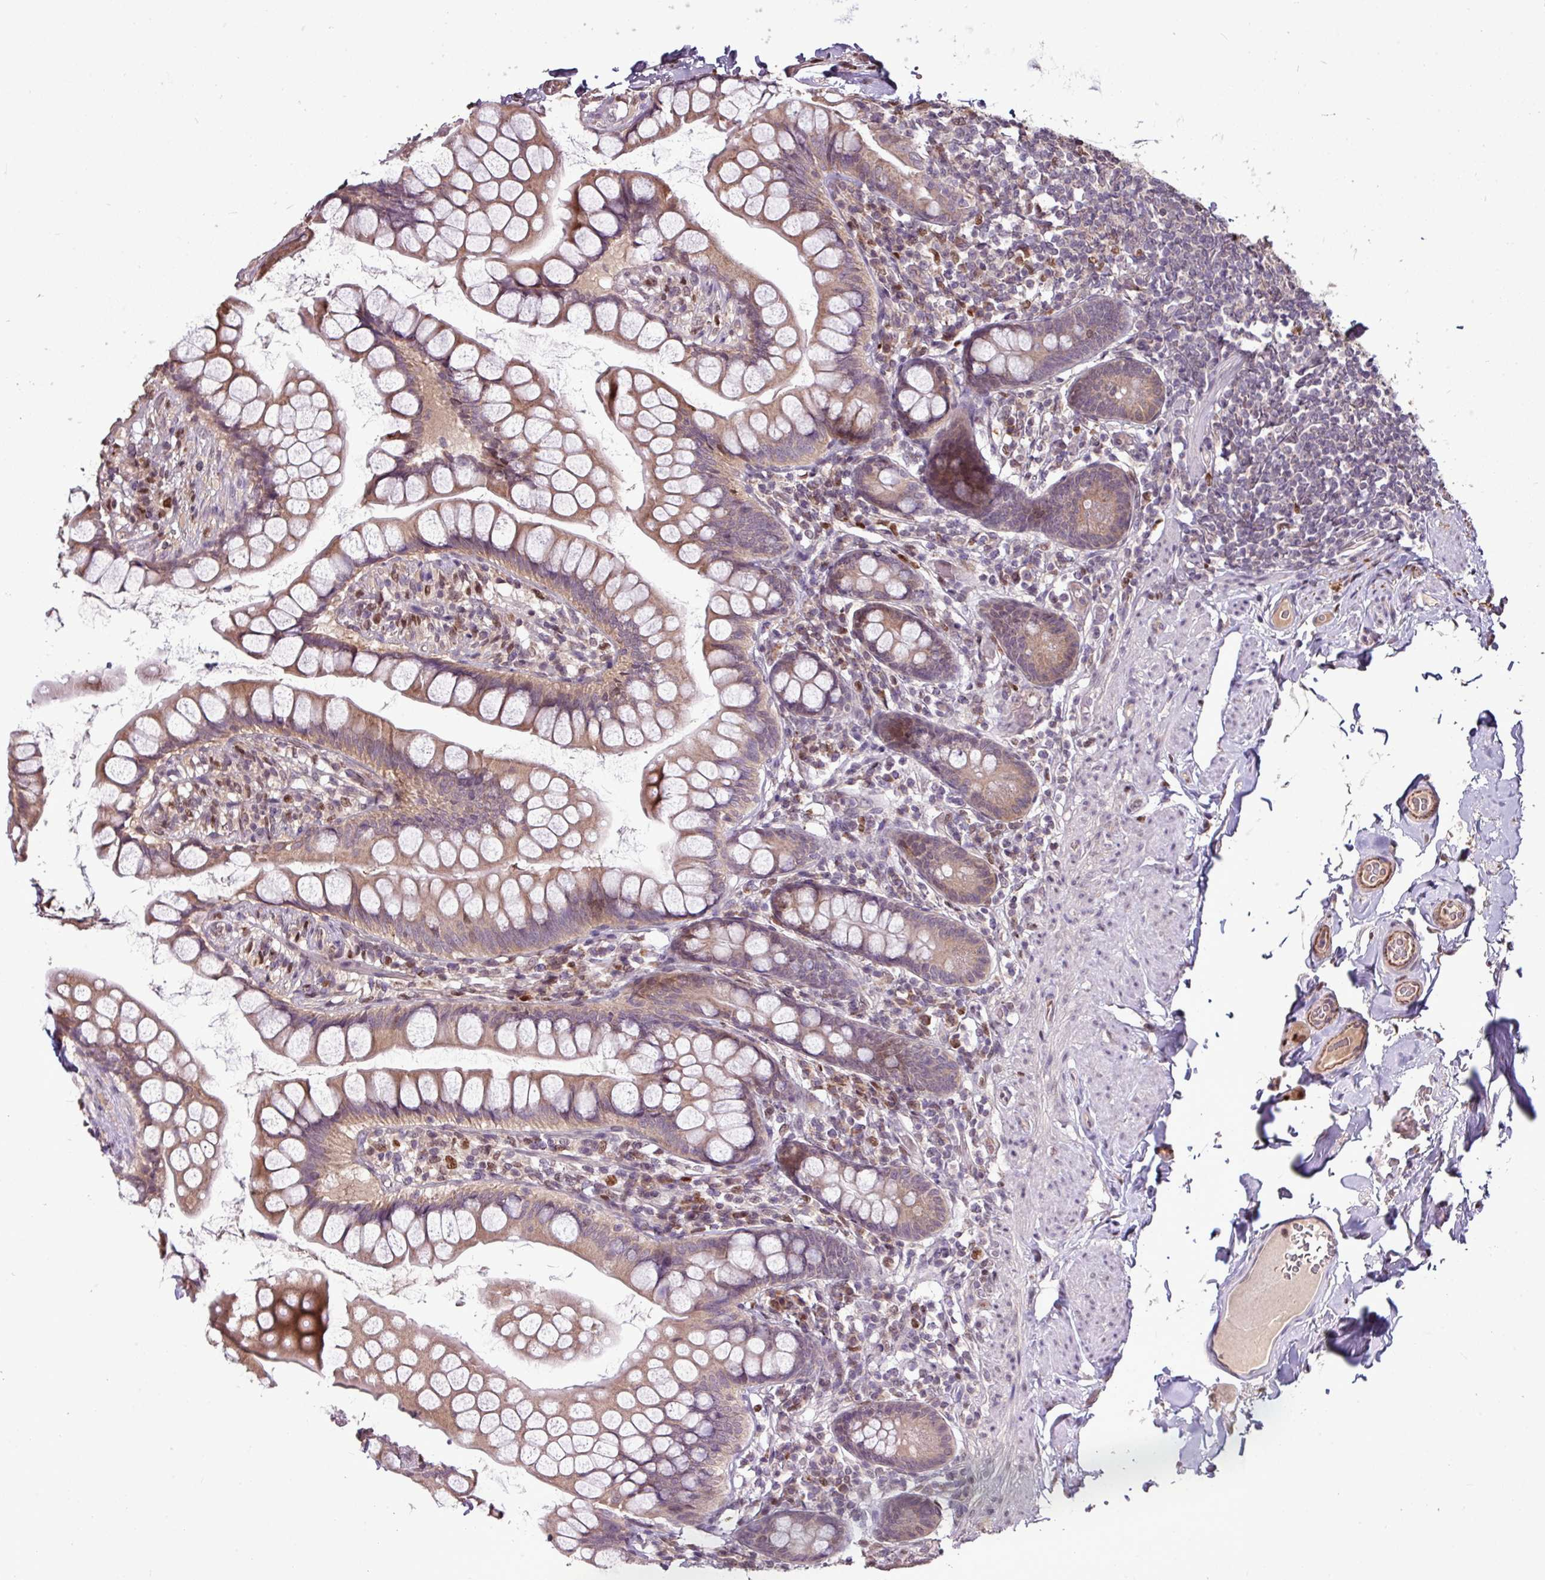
{"staining": {"intensity": "moderate", "quantity": ">75%", "location": "cytoplasmic/membranous"}, "tissue": "small intestine", "cell_type": "Glandular cells", "image_type": "normal", "snomed": [{"axis": "morphology", "description": "Normal tissue, NOS"}, {"axis": "topography", "description": "Small intestine"}], "caption": "The immunohistochemical stain labels moderate cytoplasmic/membranous expression in glandular cells of unremarkable small intestine.", "gene": "SKIC2", "patient": {"sex": "male", "age": 70}}